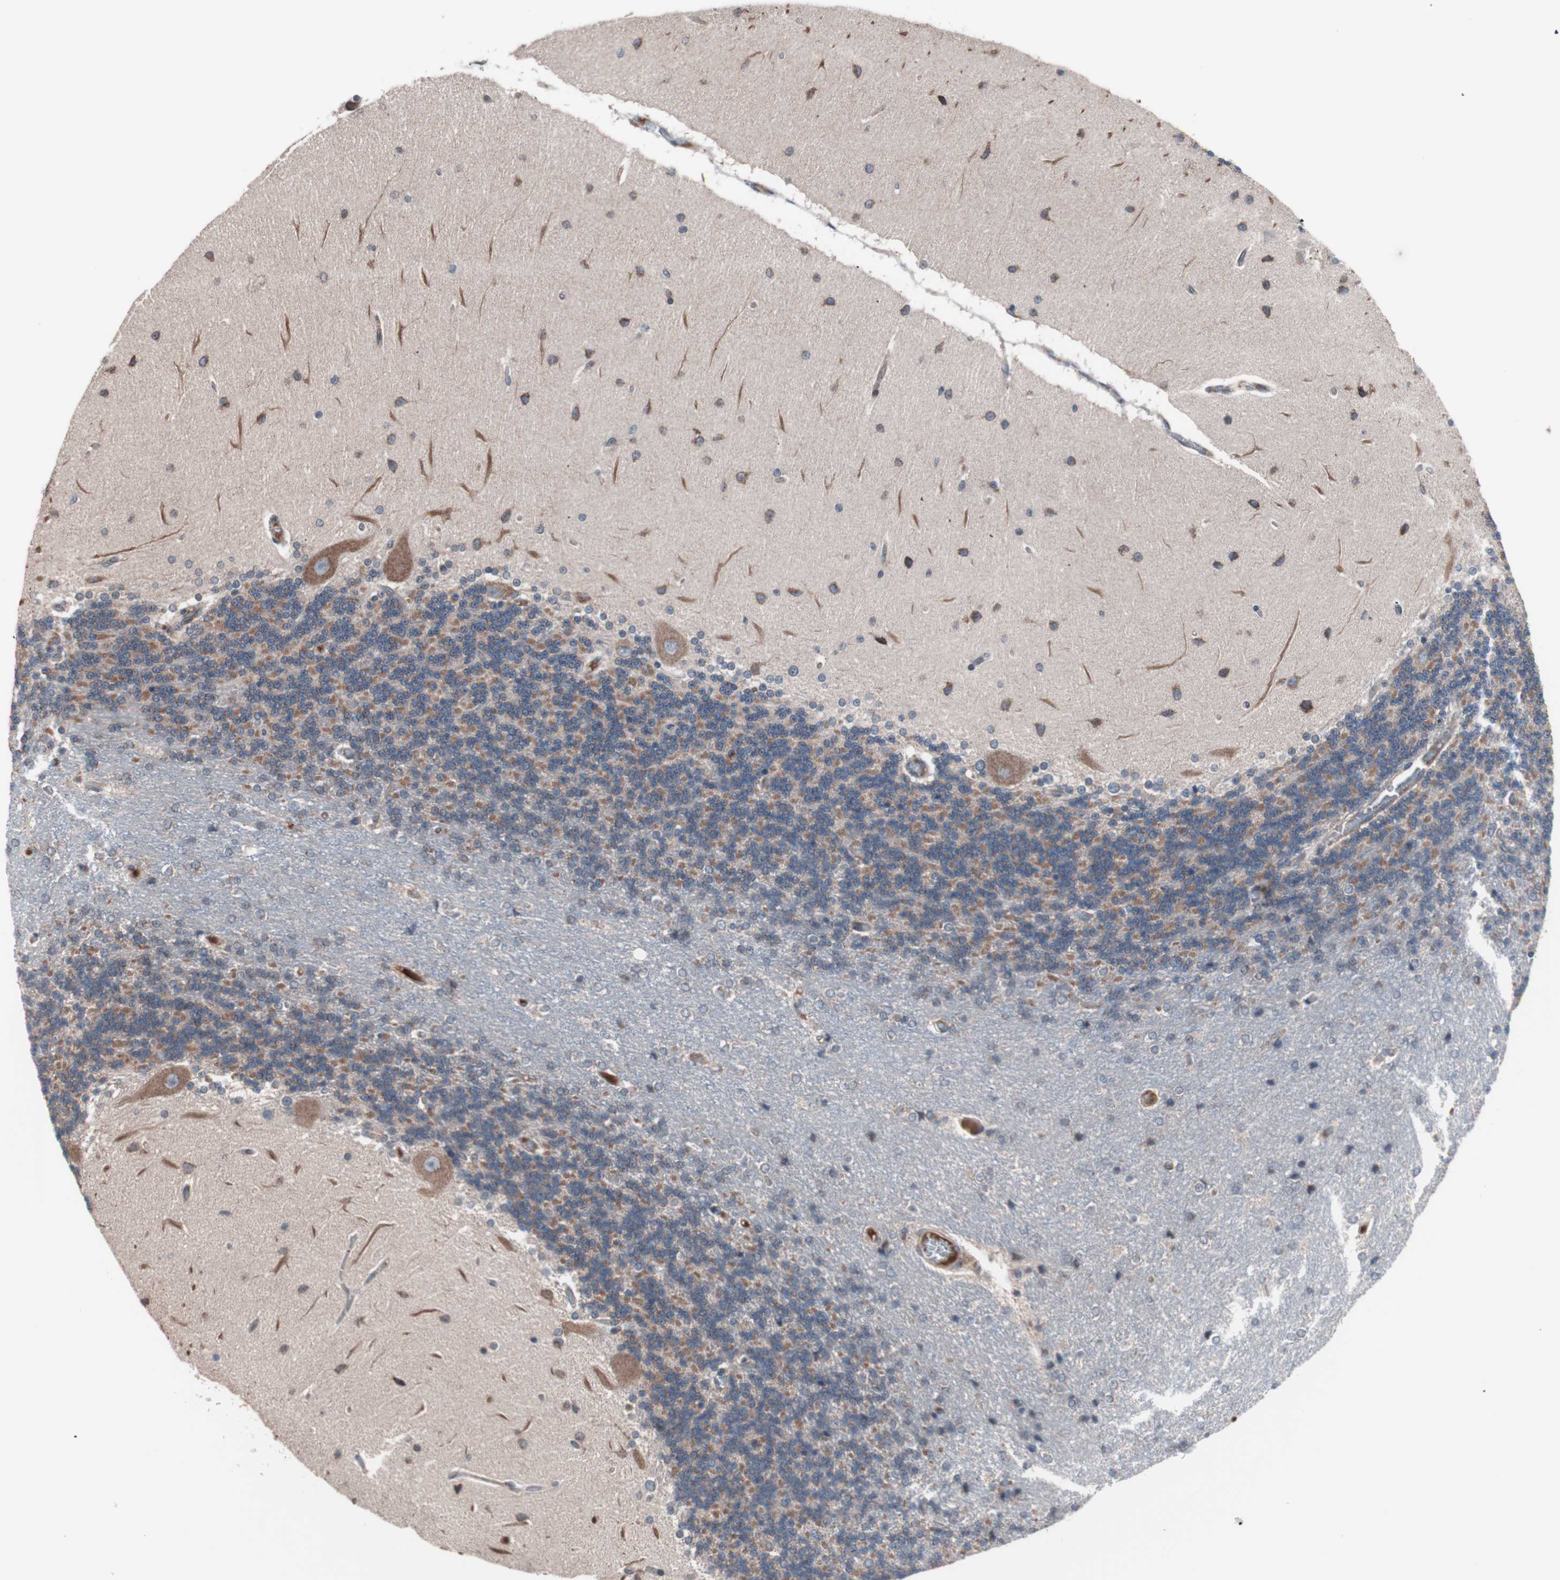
{"staining": {"intensity": "strong", "quantity": "25%-75%", "location": "cytoplasmic/membranous"}, "tissue": "cerebellum", "cell_type": "Cells in granular layer", "image_type": "normal", "snomed": [{"axis": "morphology", "description": "Normal tissue, NOS"}, {"axis": "topography", "description": "Cerebellum"}], "caption": "Immunohistochemical staining of benign cerebellum reveals high levels of strong cytoplasmic/membranous expression in about 25%-75% of cells in granular layer.", "gene": "CTTNBP2NL", "patient": {"sex": "female", "age": 54}}